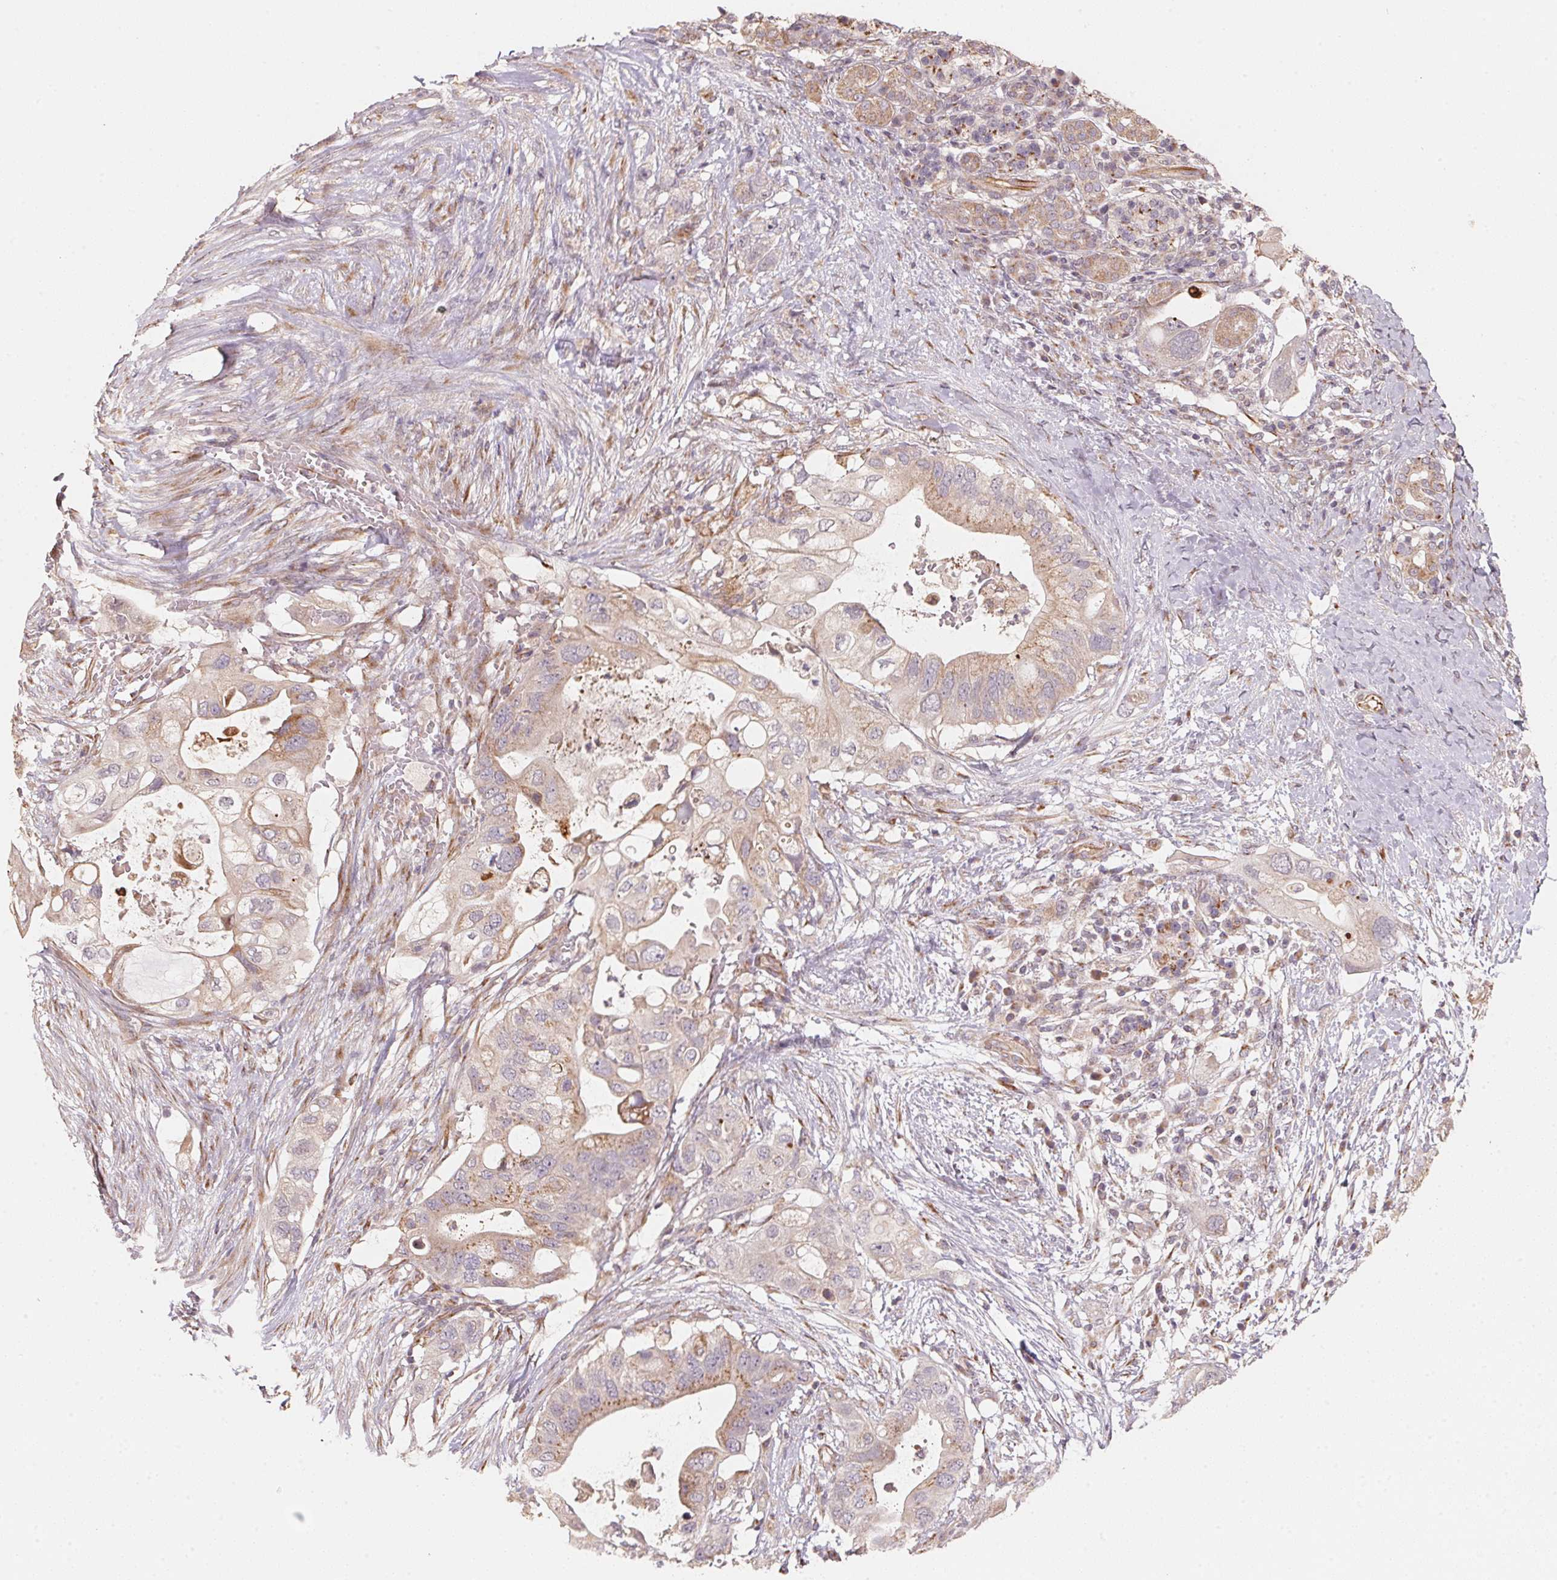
{"staining": {"intensity": "weak", "quantity": "25%-75%", "location": "cytoplasmic/membranous"}, "tissue": "pancreatic cancer", "cell_type": "Tumor cells", "image_type": "cancer", "snomed": [{"axis": "morphology", "description": "Adenocarcinoma, NOS"}, {"axis": "topography", "description": "Pancreas"}], "caption": "Weak cytoplasmic/membranous positivity for a protein is identified in about 25%-75% of tumor cells of pancreatic cancer using immunohistochemistry.", "gene": "TSPAN12", "patient": {"sex": "female", "age": 72}}